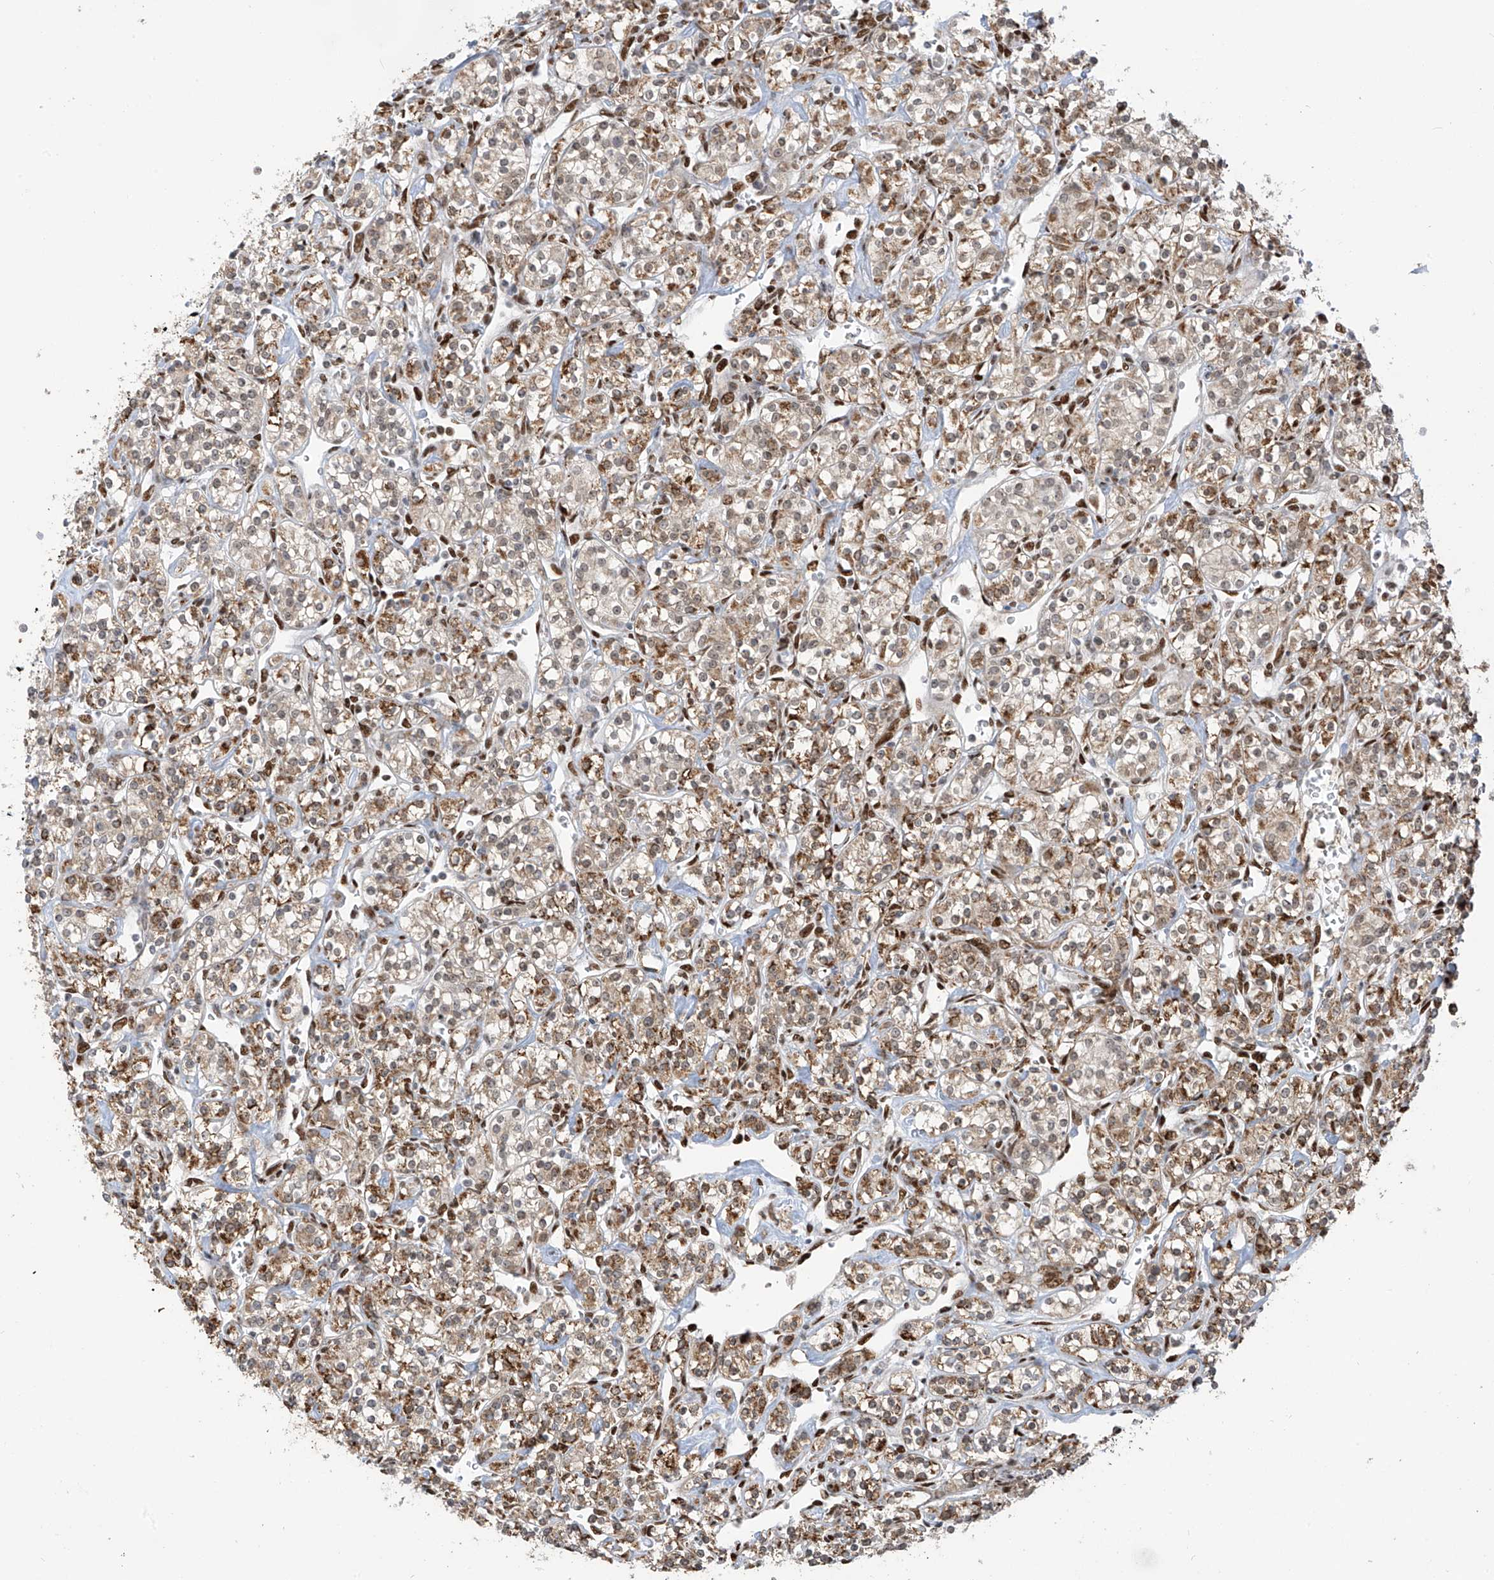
{"staining": {"intensity": "moderate", "quantity": ">75%", "location": "cytoplasmic/membranous"}, "tissue": "renal cancer", "cell_type": "Tumor cells", "image_type": "cancer", "snomed": [{"axis": "morphology", "description": "Adenocarcinoma, NOS"}, {"axis": "topography", "description": "Kidney"}], "caption": "This histopathology image shows IHC staining of human renal adenocarcinoma, with medium moderate cytoplasmic/membranous staining in approximately >75% of tumor cells.", "gene": "PM20D2", "patient": {"sex": "male", "age": 77}}